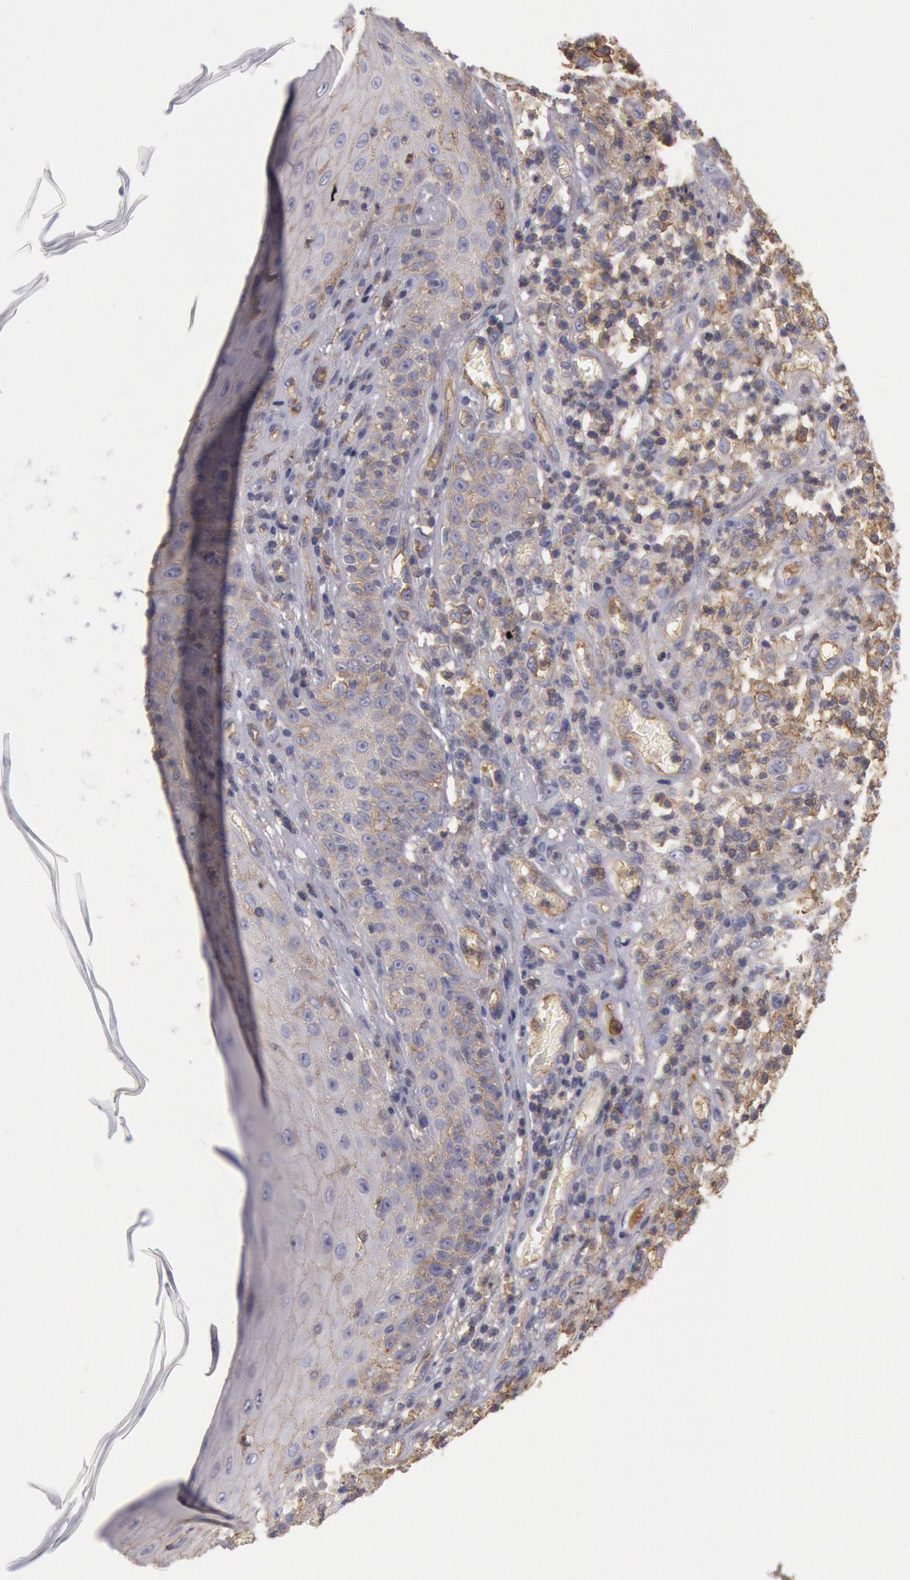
{"staining": {"intensity": "weak", "quantity": ">75%", "location": "cytoplasmic/membranous"}, "tissue": "melanoma", "cell_type": "Tumor cells", "image_type": "cancer", "snomed": [{"axis": "morphology", "description": "Malignant melanoma, NOS"}, {"axis": "topography", "description": "Skin"}], "caption": "This histopathology image displays IHC staining of malignant melanoma, with low weak cytoplasmic/membranous expression in approximately >75% of tumor cells.", "gene": "SNAP23", "patient": {"sex": "female", "age": 49}}